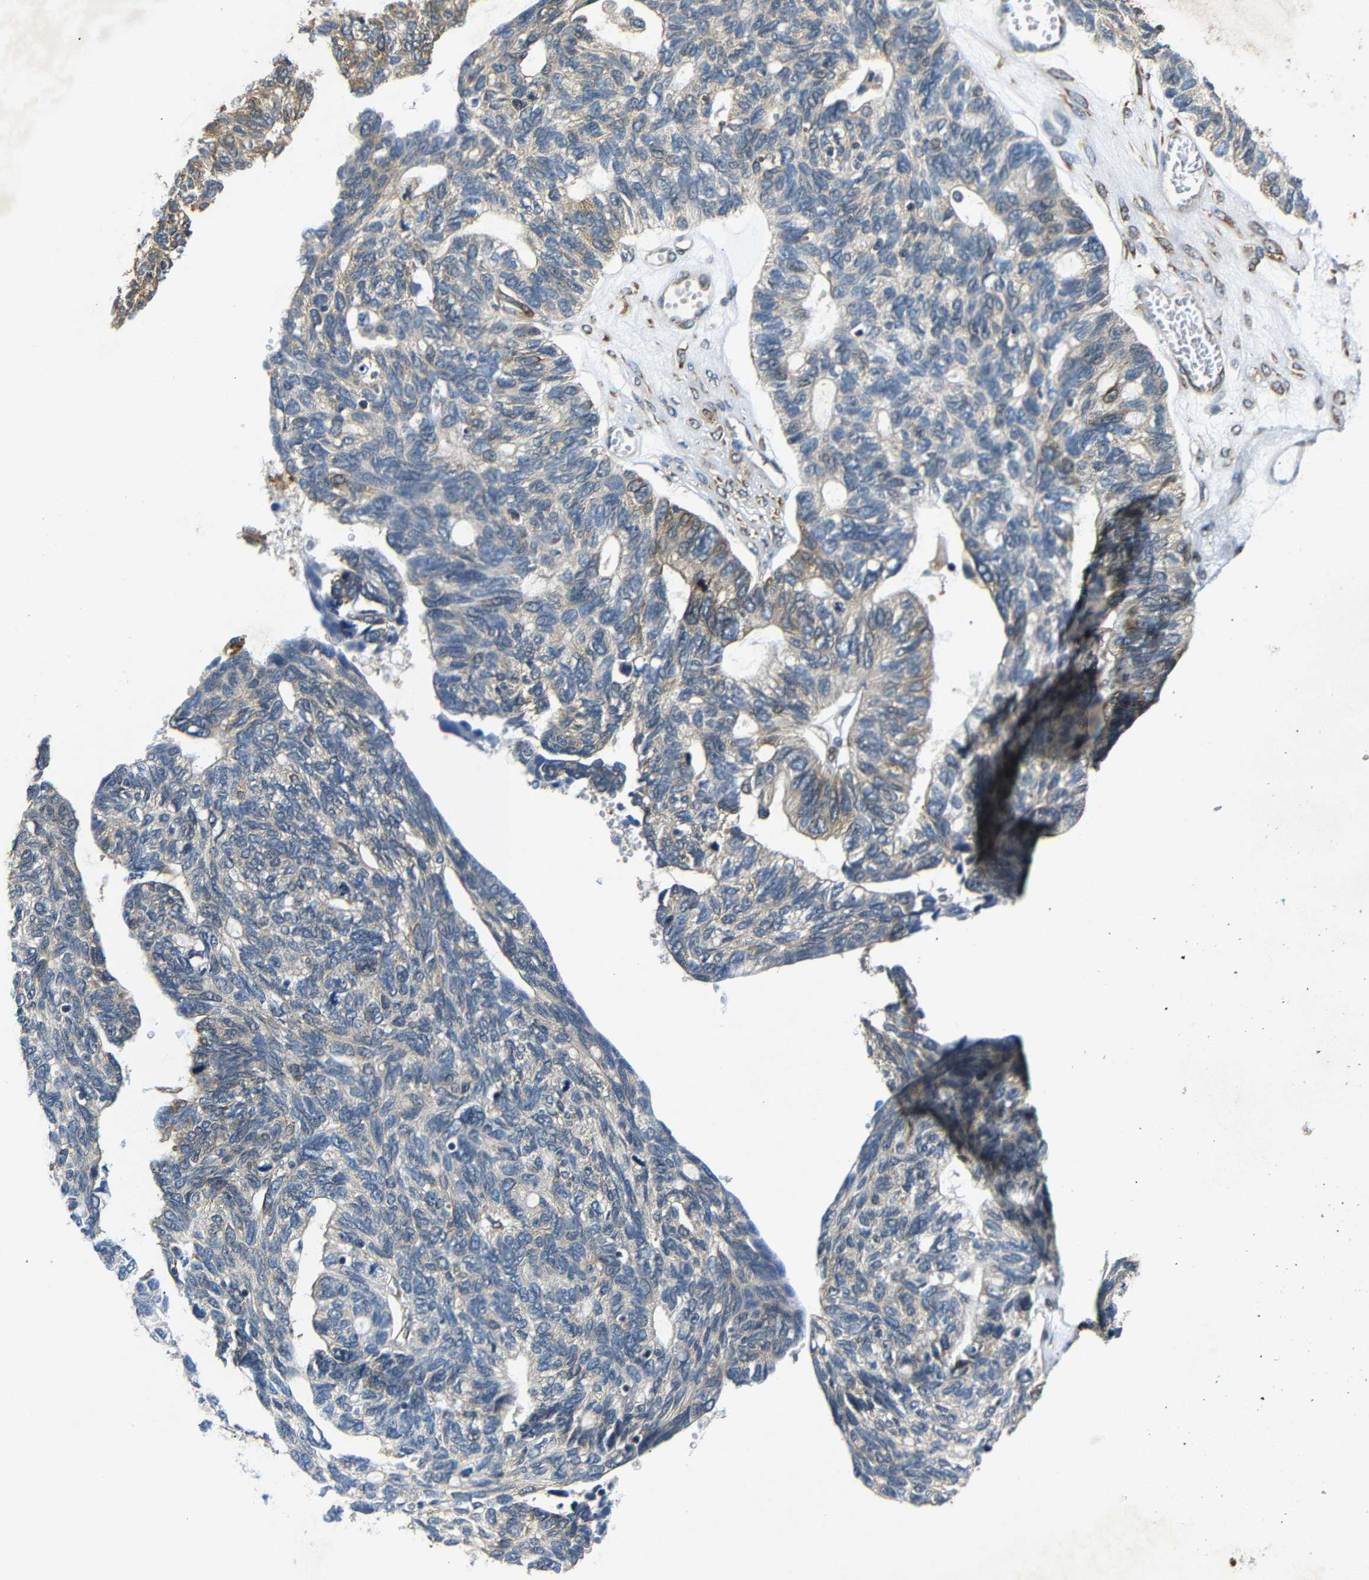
{"staining": {"intensity": "moderate", "quantity": "25%-75%", "location": "cytoplasmic/membranous"}, "tissue": "ovarian cancer", "cell_type": "Tumor cells", "image_type": "cancer", "snomed": [{"axis": "morphology", "description": "Cystadenocarcinoma, serous, NOS"}, {"axis": "topography", "description": "Ovary"}], "caption": "Tumor cells show medium levels of moderate cytoplasmic/membranous positivity in about 25%-75% of cells in human ovarian cancer (serous cystadenocarcinoma).", "gene": "BTF3", "patient": {"sex": "female", "age": 79}}